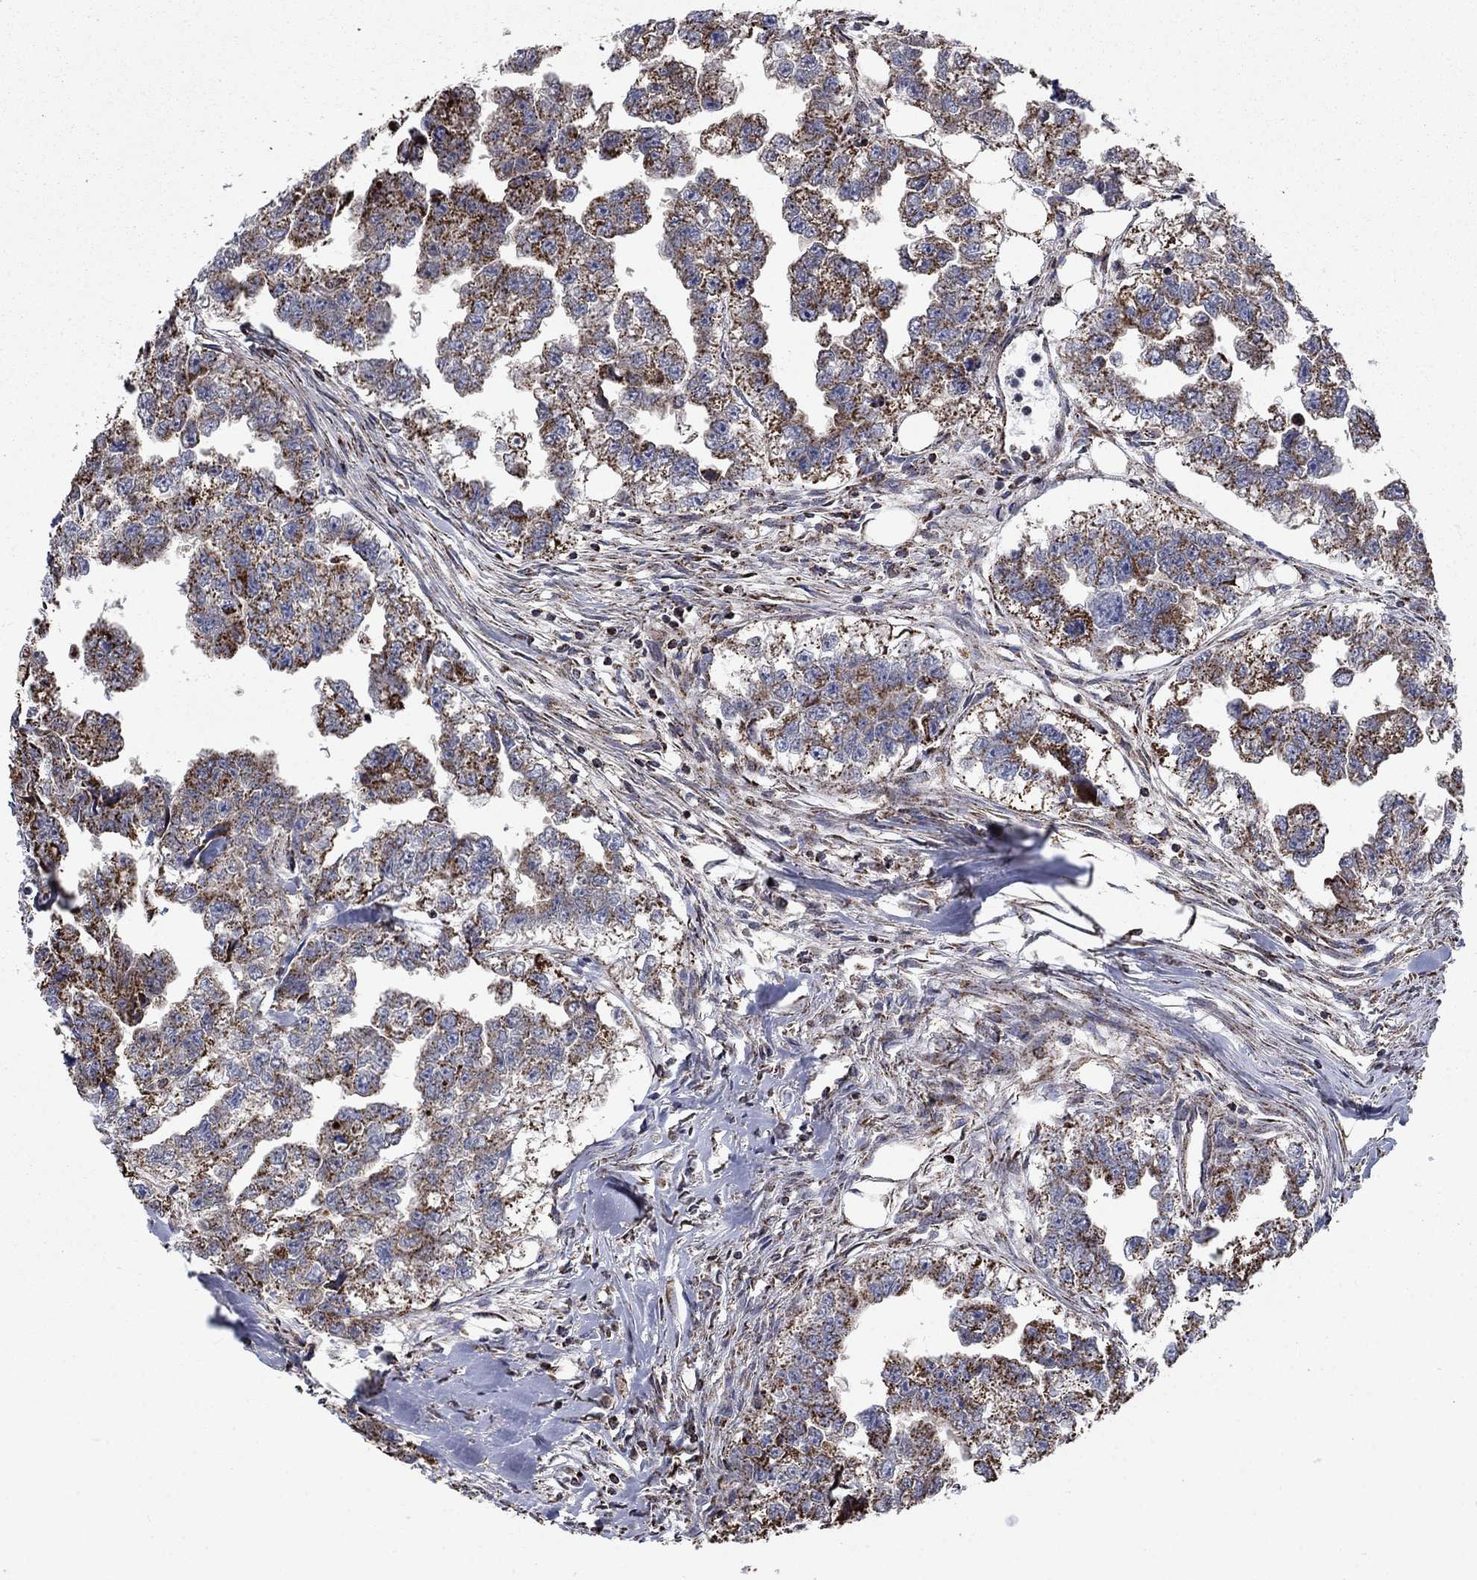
{"staining": {"intensity": "strong", "quantity": "25%-75%", "location": "cytoplasmic/membranous"}, "tissue": "testis cancer", "cell_type": "Tumor cells", "image_type": "cancer", "snomed": [{"axis": "morphology", "description": "Carcinoma, Embryonal, NOS"}, {"axis": "morphology", "description": "Teratoma, malignant, NOS"}, {"axis": "topography", "description": "Testis"}], "caption": "Human testis cancer stained for a protein (brown) displays strong cytoplasmic/membranous positive staining in about 25%-75% of tumor cells.", "gene": "MOAP1", "patient": {"sex": "male", "age": 44}}